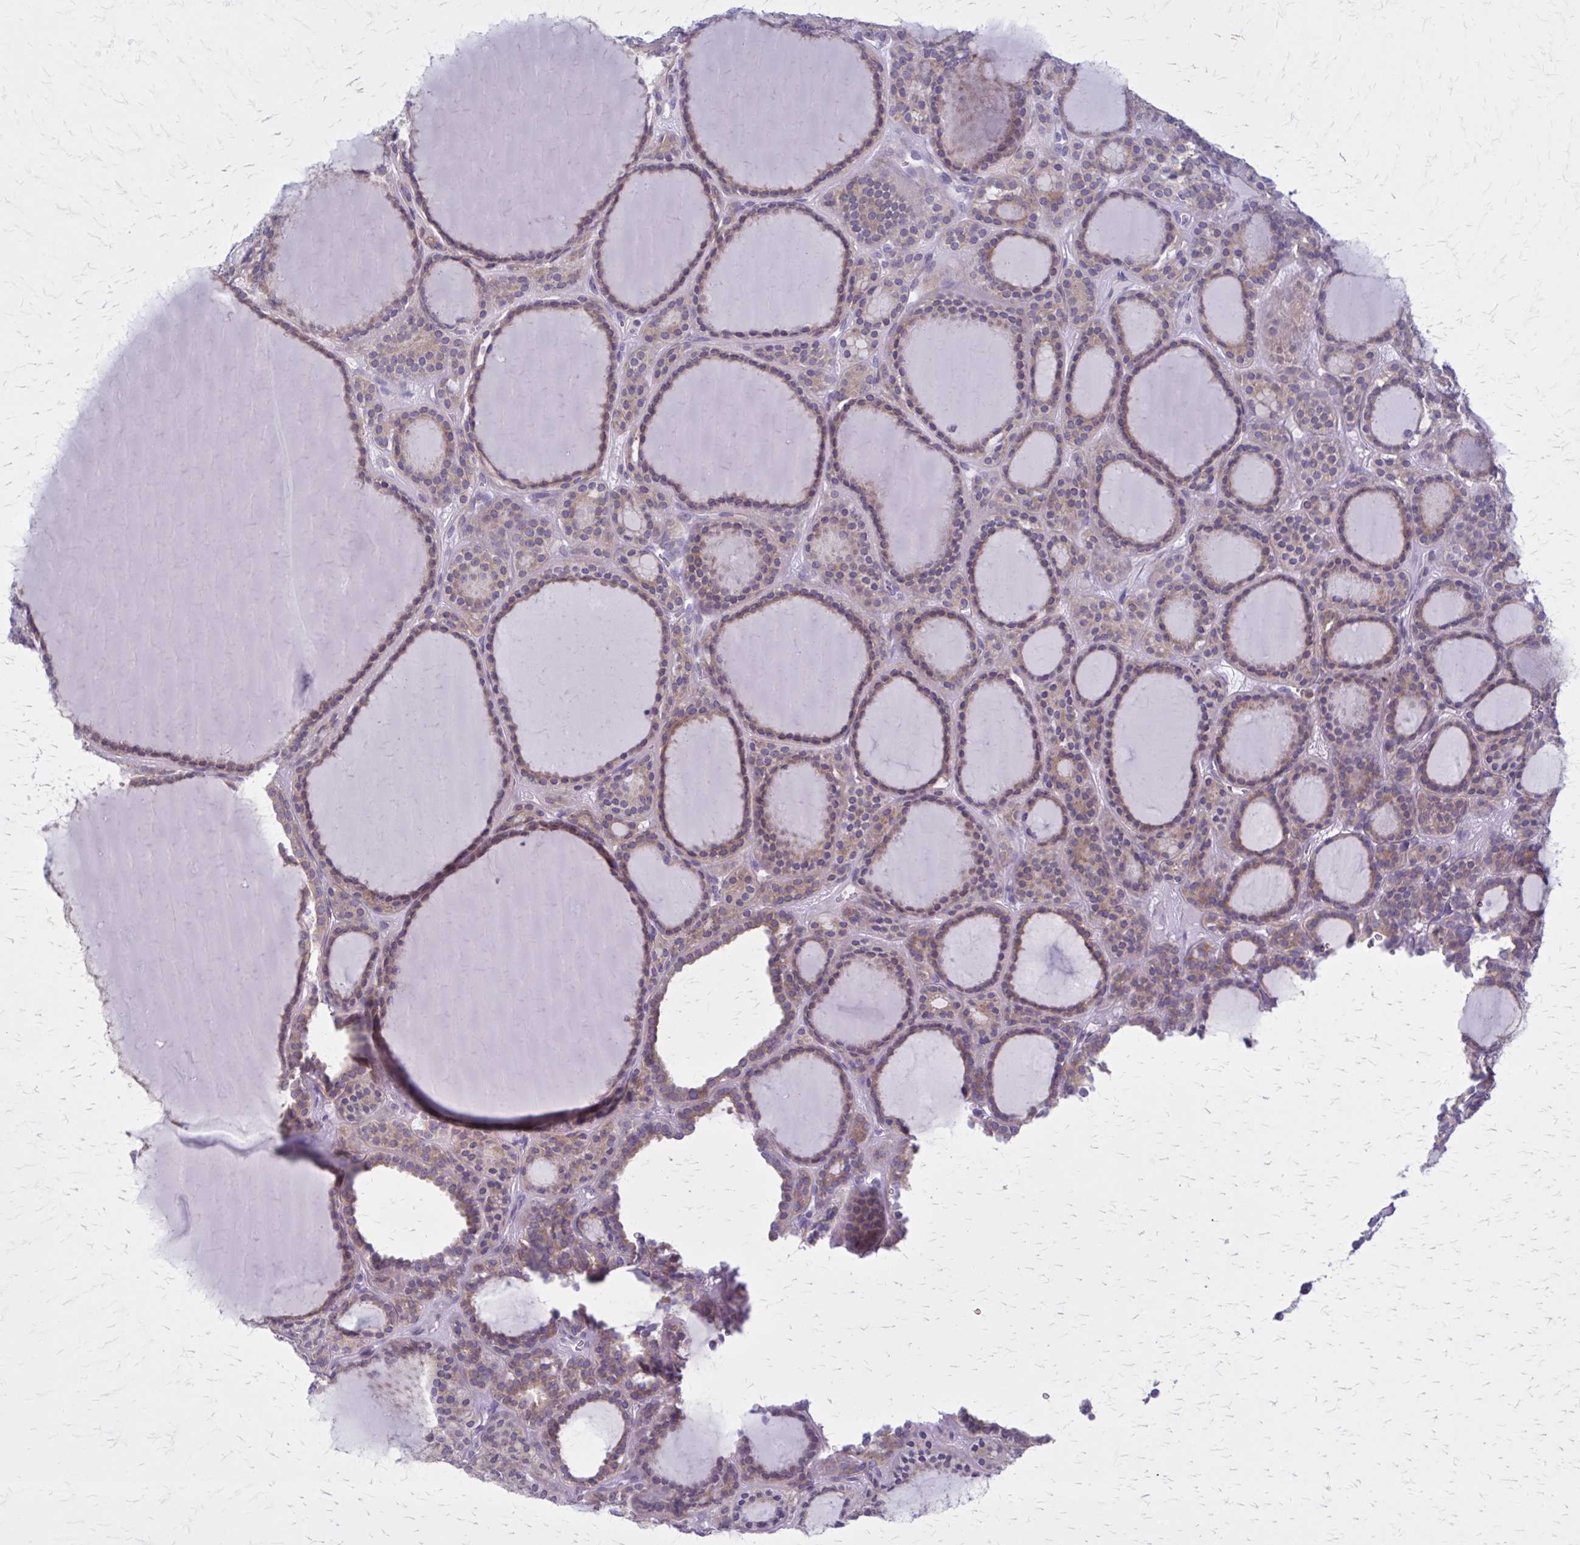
{"staining": {"intensity": "weak", "quantity": "25%-75%", "location": "cytoplasmic/membranous"}, "tissue": "thyroid cancer", "cell_type": "Tumor cells", "image_type": "cancer", "snomed": [{"axis": "morphology", "description": "Follicular adenoma carcinoma, NOS"}, {"axis": "topography", "description": "Thyroid gland"}], "caption": "Thyroid cancer tissue reveals weak cytoplasmic/membranous staining in about 25%-75% of tumor cells", "gene": "PITPNM1", "patient": {"sex": "female", "age": 63}}